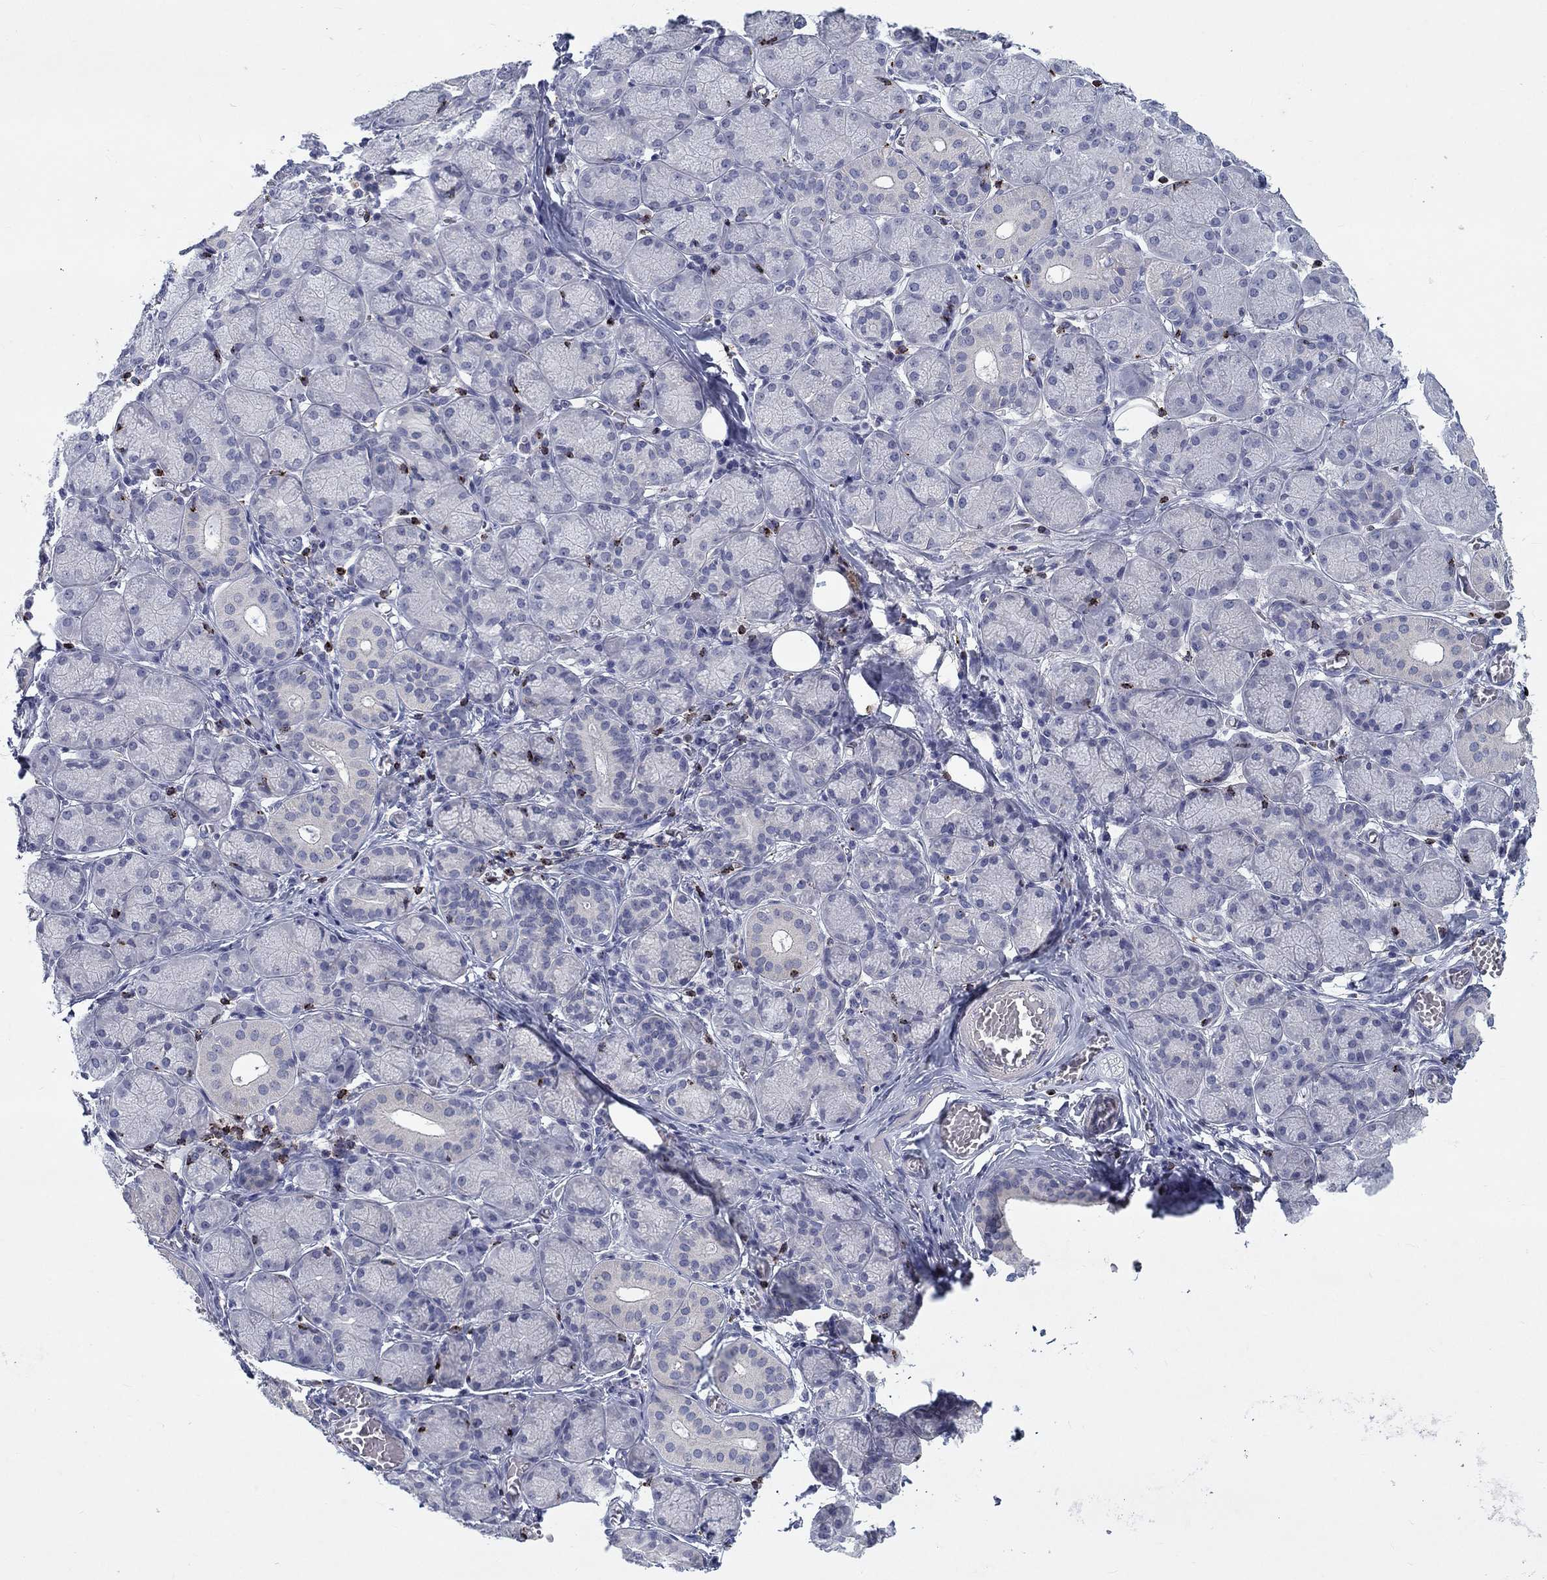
{"staining": {"intensity": "negative", "quantity": "none", "location": "none"}, "tissue": "salivary gland", "cell_type": "Glandular cells", "image_type": "normal", "snomed": [{"axis": "morphology", "description": "Normal tissue, NOS"}, {"axis": "topography", "description": "Salivary gland"}, {"axis": "topography", "description": "Peripheral nerve tissue"}], "caption": "Glandular cells are negative for protein expression in normal human salivary gland. The staining was performed using DAB to visualize the protein expression in brown, while the nuclei were stained in blue with hematoxylin (Magnification: 20x).", "gene": "GZMA", "patient": {"sex": "female", "age": 24}}